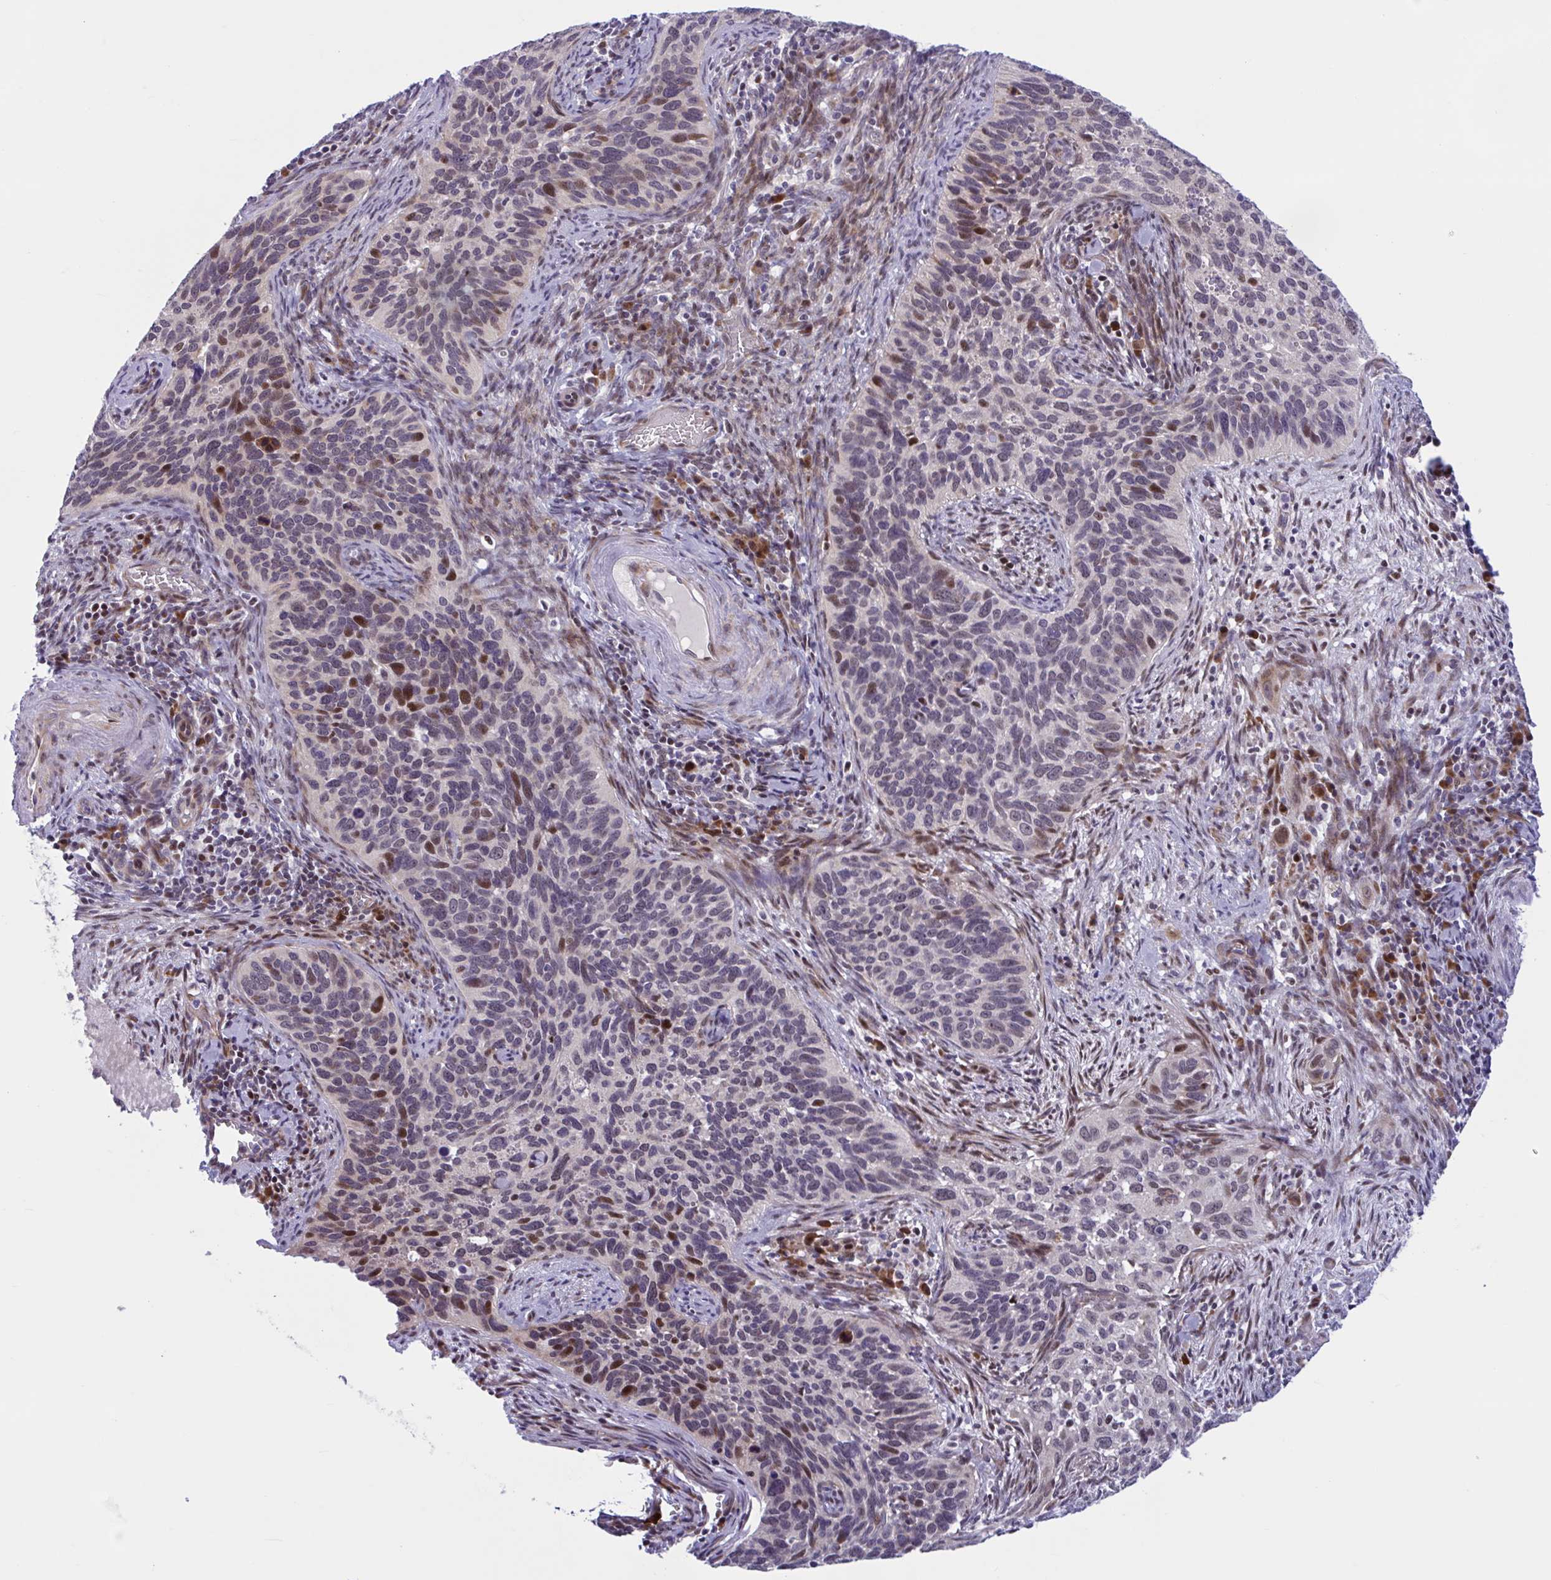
{"staining": {"intensity": "moderate", "quantity": "<25%", "location": "nuclear"}, "tissue": "cervical cancer", "cell_type": "Tumor cells", "image_type": "cancer", "snomed": [{"axis": "morphology", "description": "Squamous cell carcinoma, NOS"}, {"axis": "topography", "description": "Cervix"}], "caption": "Protein staining by IHC exhibits moderate nuclear staining in approximately <25% of tumor cells in cervical cancer. (DAB (3,3'-diaminobenzidine) IHC with brightfield microscopy, high magnification).", "gene": "RBL1", "patient": {"sex": "female", "age": 51}}